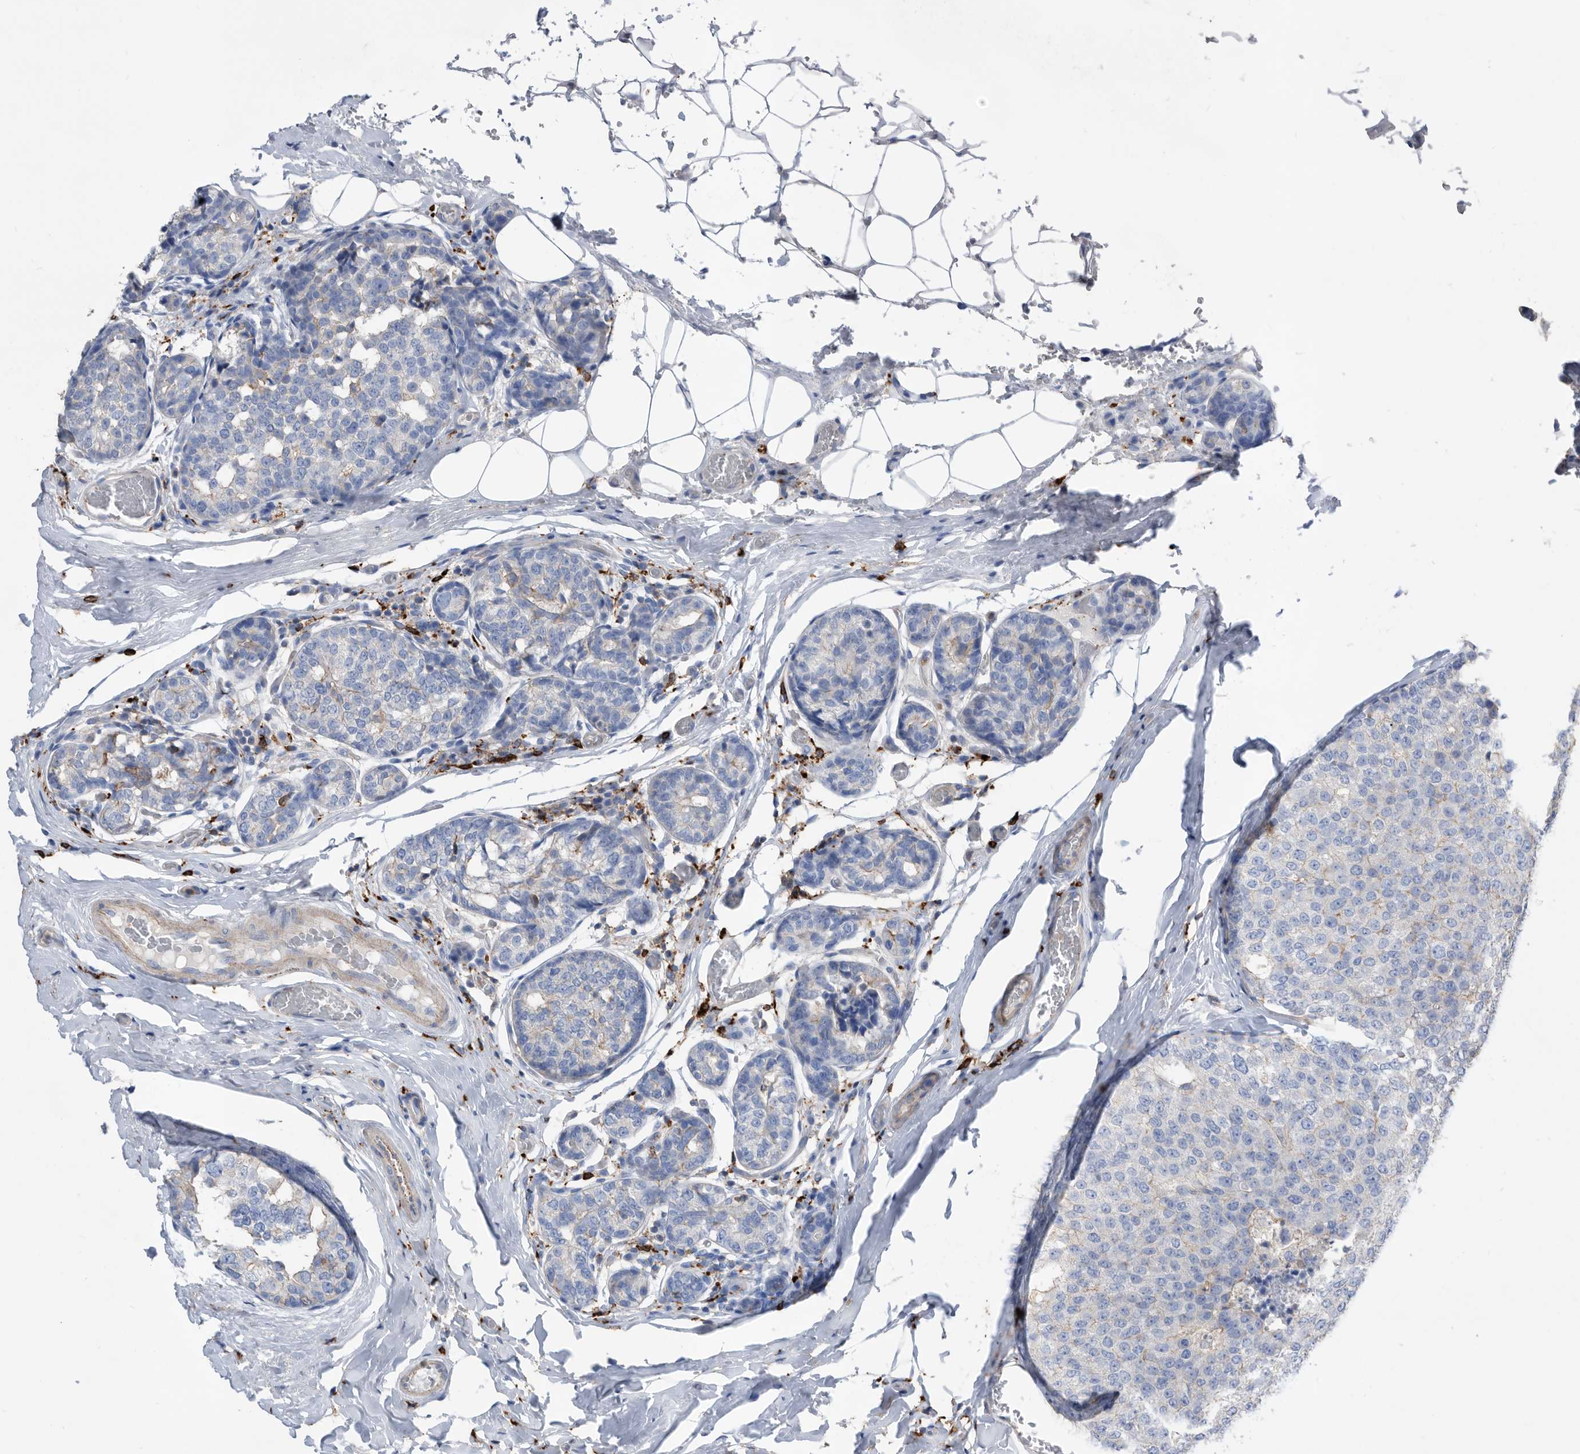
{"staining": {"intensity": "weak", "quantity": "<25%", "location": "cytoplasmic/membranous"}, "tissue": "breast cancer", "cell_type": "Tumor cells", "image_type": "cancer", "snomed": [{"axis": "morphology", "description": "Normal tissue, NOS"}, {"axis": "morphology", "description": "Duct carcinoma"}, {"axis": "topography", "description": "Breast"}], "caption": "Image shows no significant protein positivity in tumor cells of infiltrating ductal carcinoma (breast).", "gene": "MS4A4A", "patient": {"sex": "female", "age": 43}}